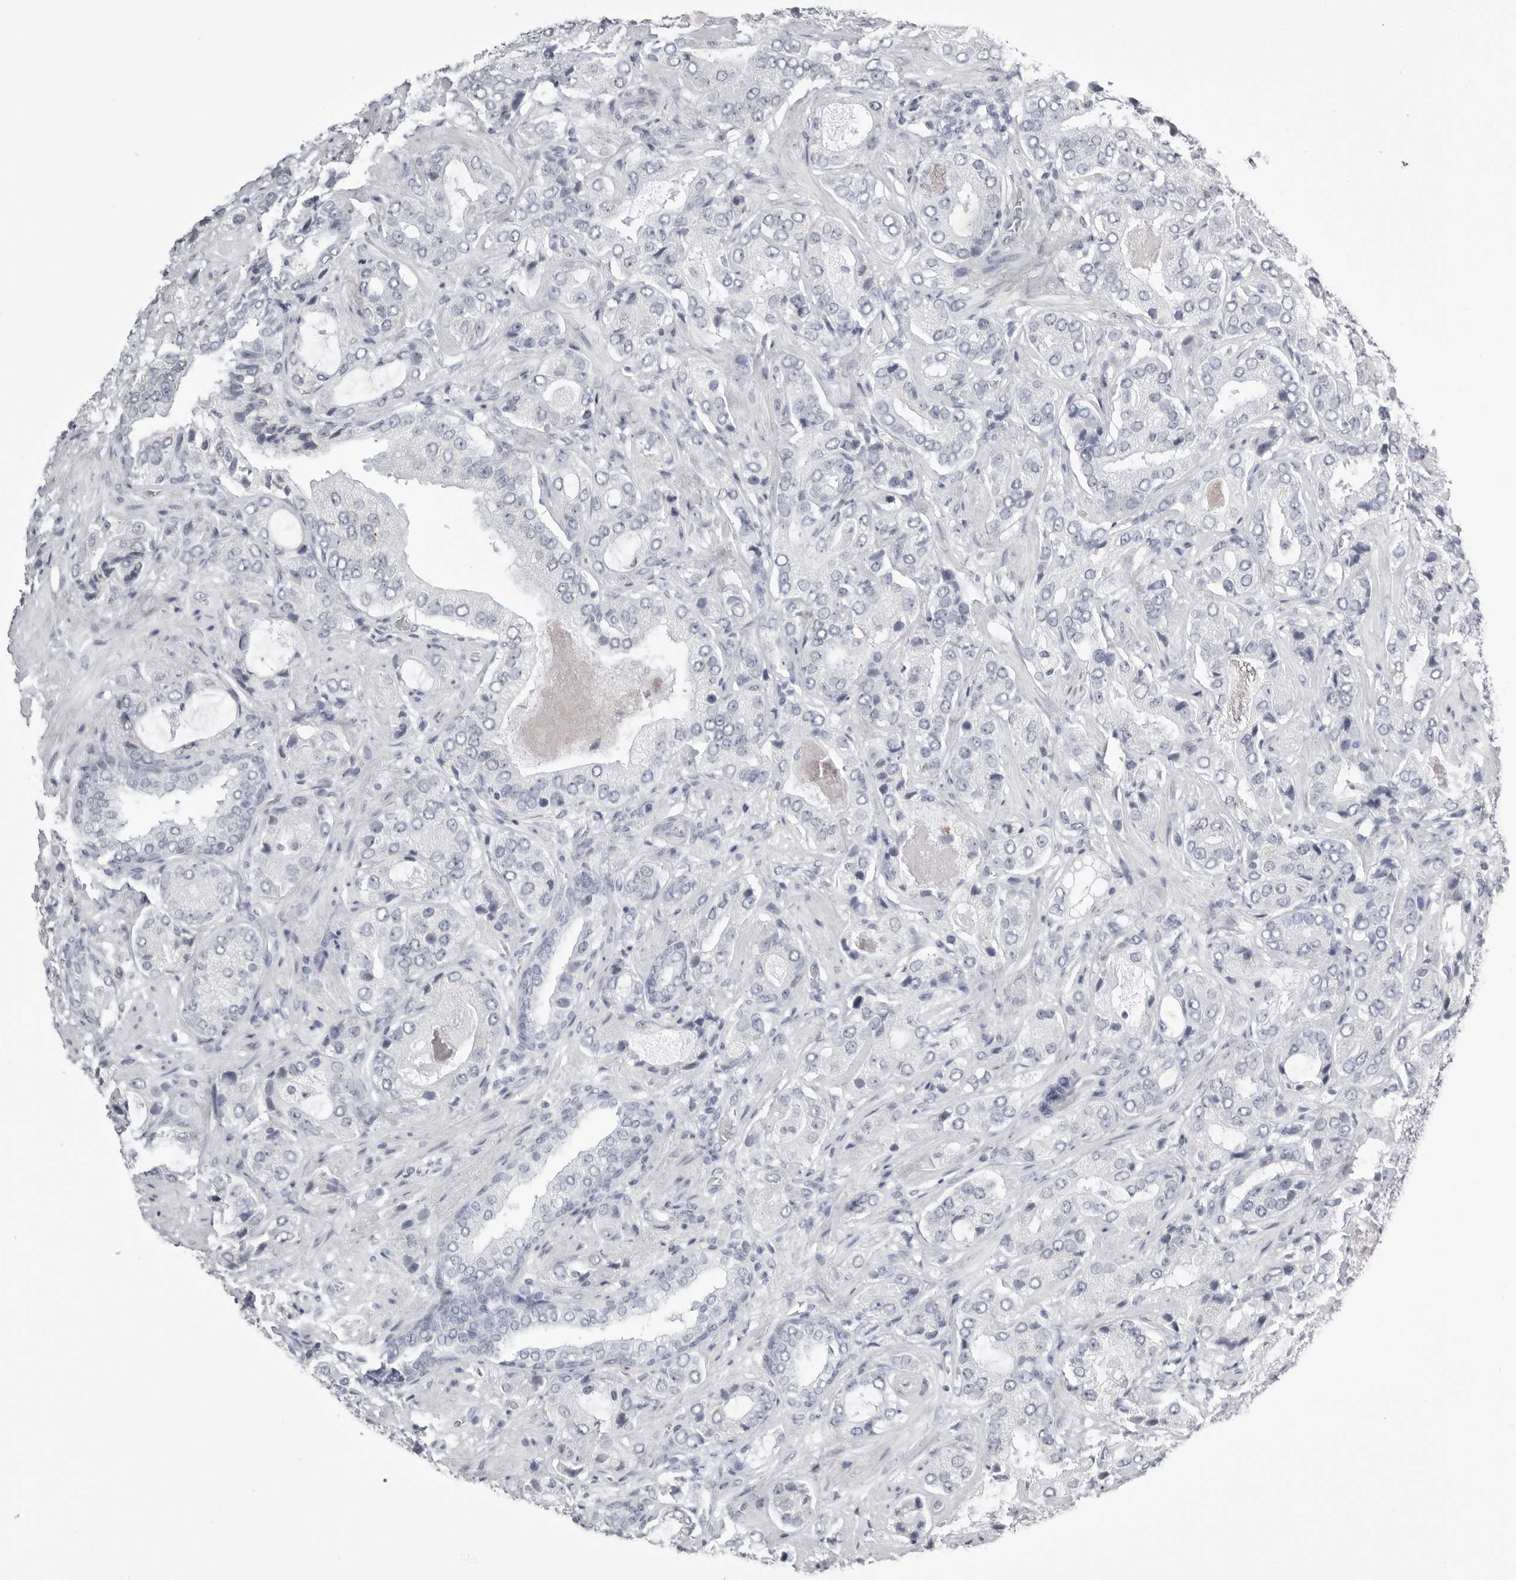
{"staining": {"intensity": "negative", "quantity": "none", "location": "none"}, "tissue": "prostate cancer", "cell_type": "Tumor cells", "image_type": "cancer", "snomed": [{"axis": "morphology", "description": "Normal tissue, NOS"}, {"axis": "morphology", "description": "Adenocarcinoma, High grade"}, {"axis": "topography", "description": "Prostate"}, {"axis": "topography", "description": "Peripheral nerve tissue"}], "caption": "This is a micrograph of immunohistochemistry staining of prostate cancer (adenocarcinoma (high-grade)), which shows no positivity in tumor cells.", "gene": "KLK9", "patient": {"sex": "male", "age": 59}}